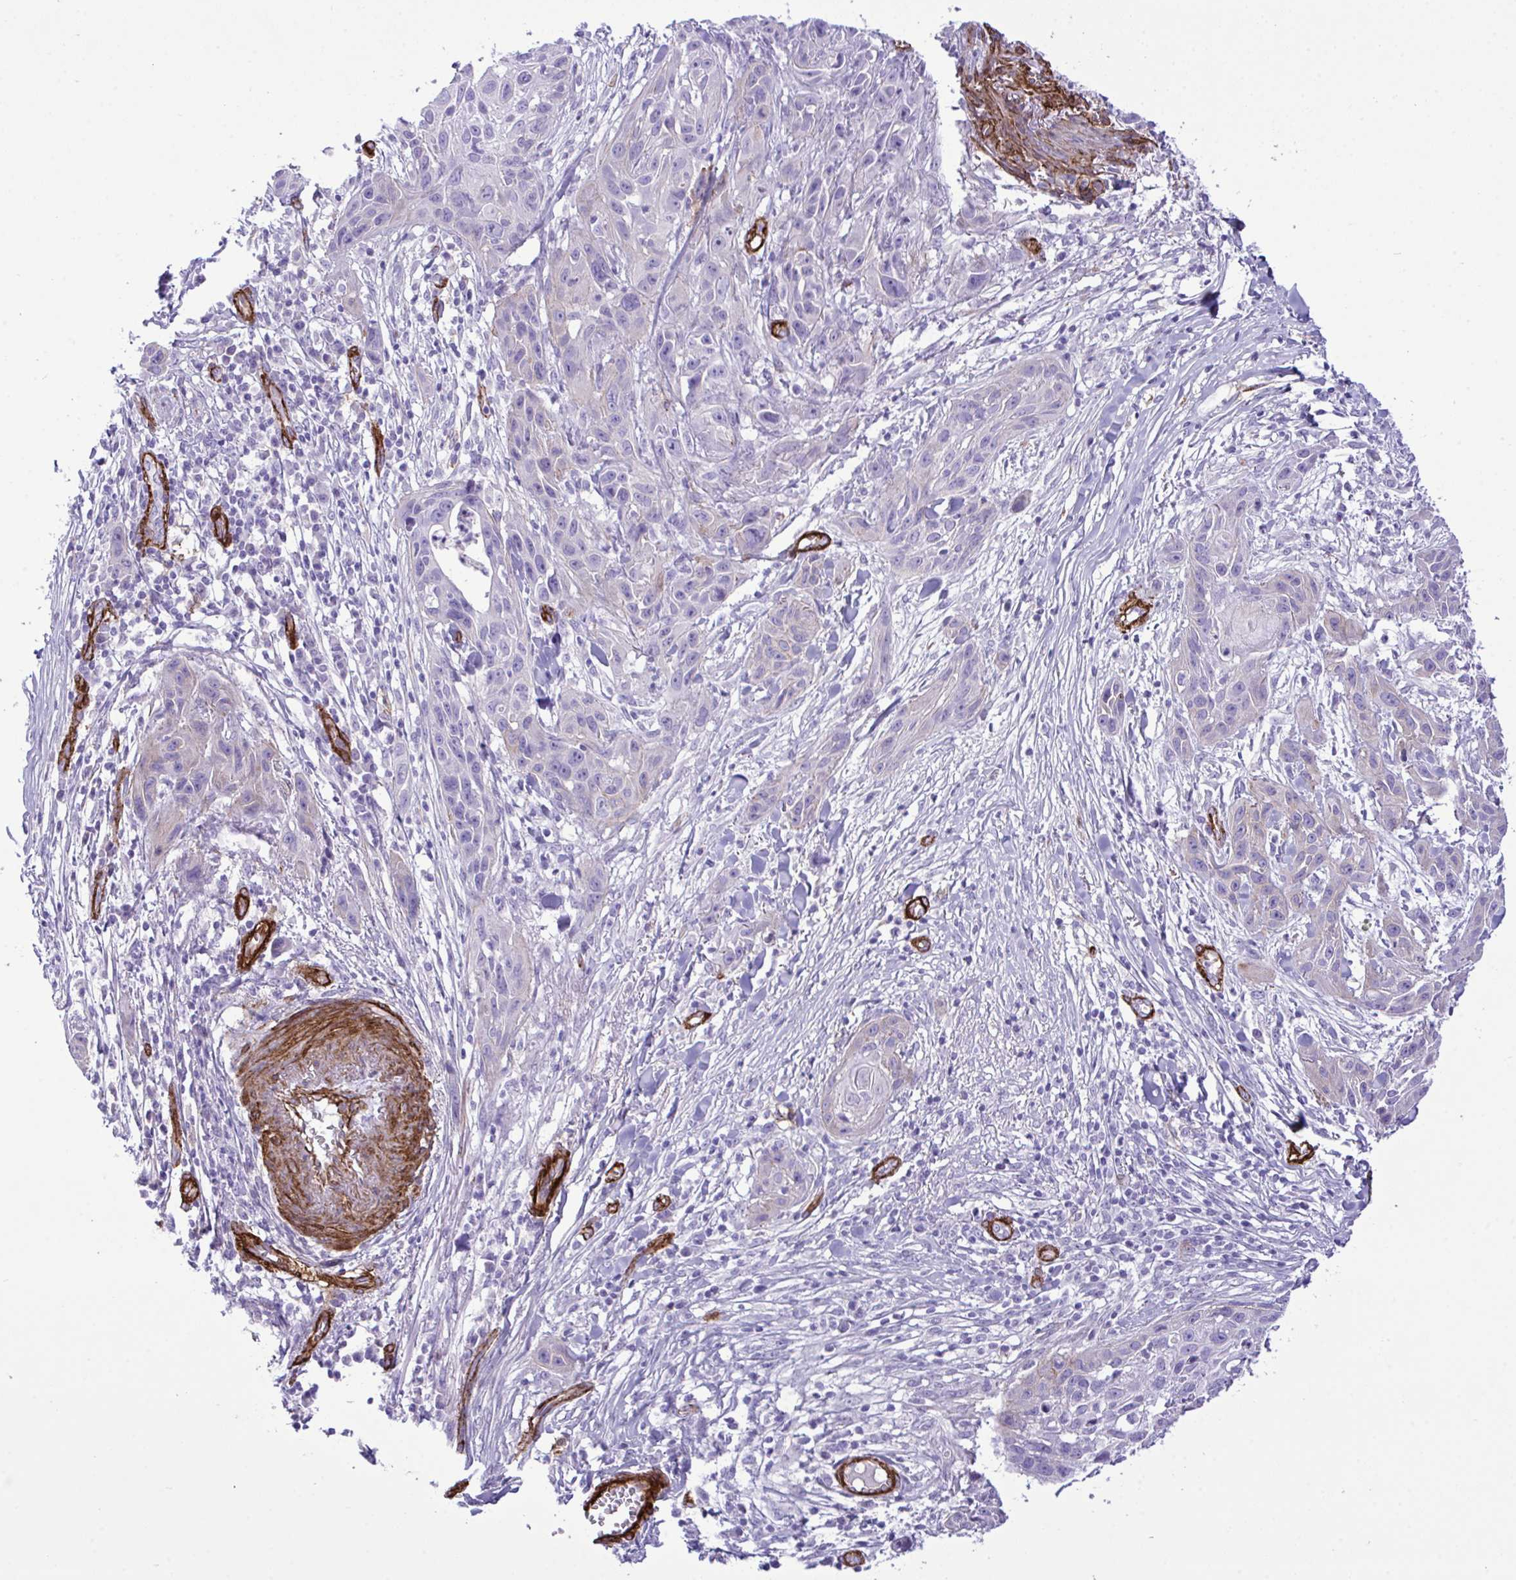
{"staining": {"intensity": "negative", "quantity": "none", "location": "none"}, "tissue": "skin cancer", "cell_type": "Tumor cells", "image_type": "cancer", "snomed": [{"axis": "morphology", "description": "Squamous cell carcinoma, NOS"}, {"axis": "topography", "description": "Skin"}, {"axis": "topography", "description": "Vulva"}], "caption": "IHC micrograph of human skin squamous cell carcinoma stained for a protein (brown), which displays no positivity in tumor cells. (IHC, brightfield microscopy, high magnification).", "gene": "SYNPO2L", "patient": {"sex": "female", "age": 83}}